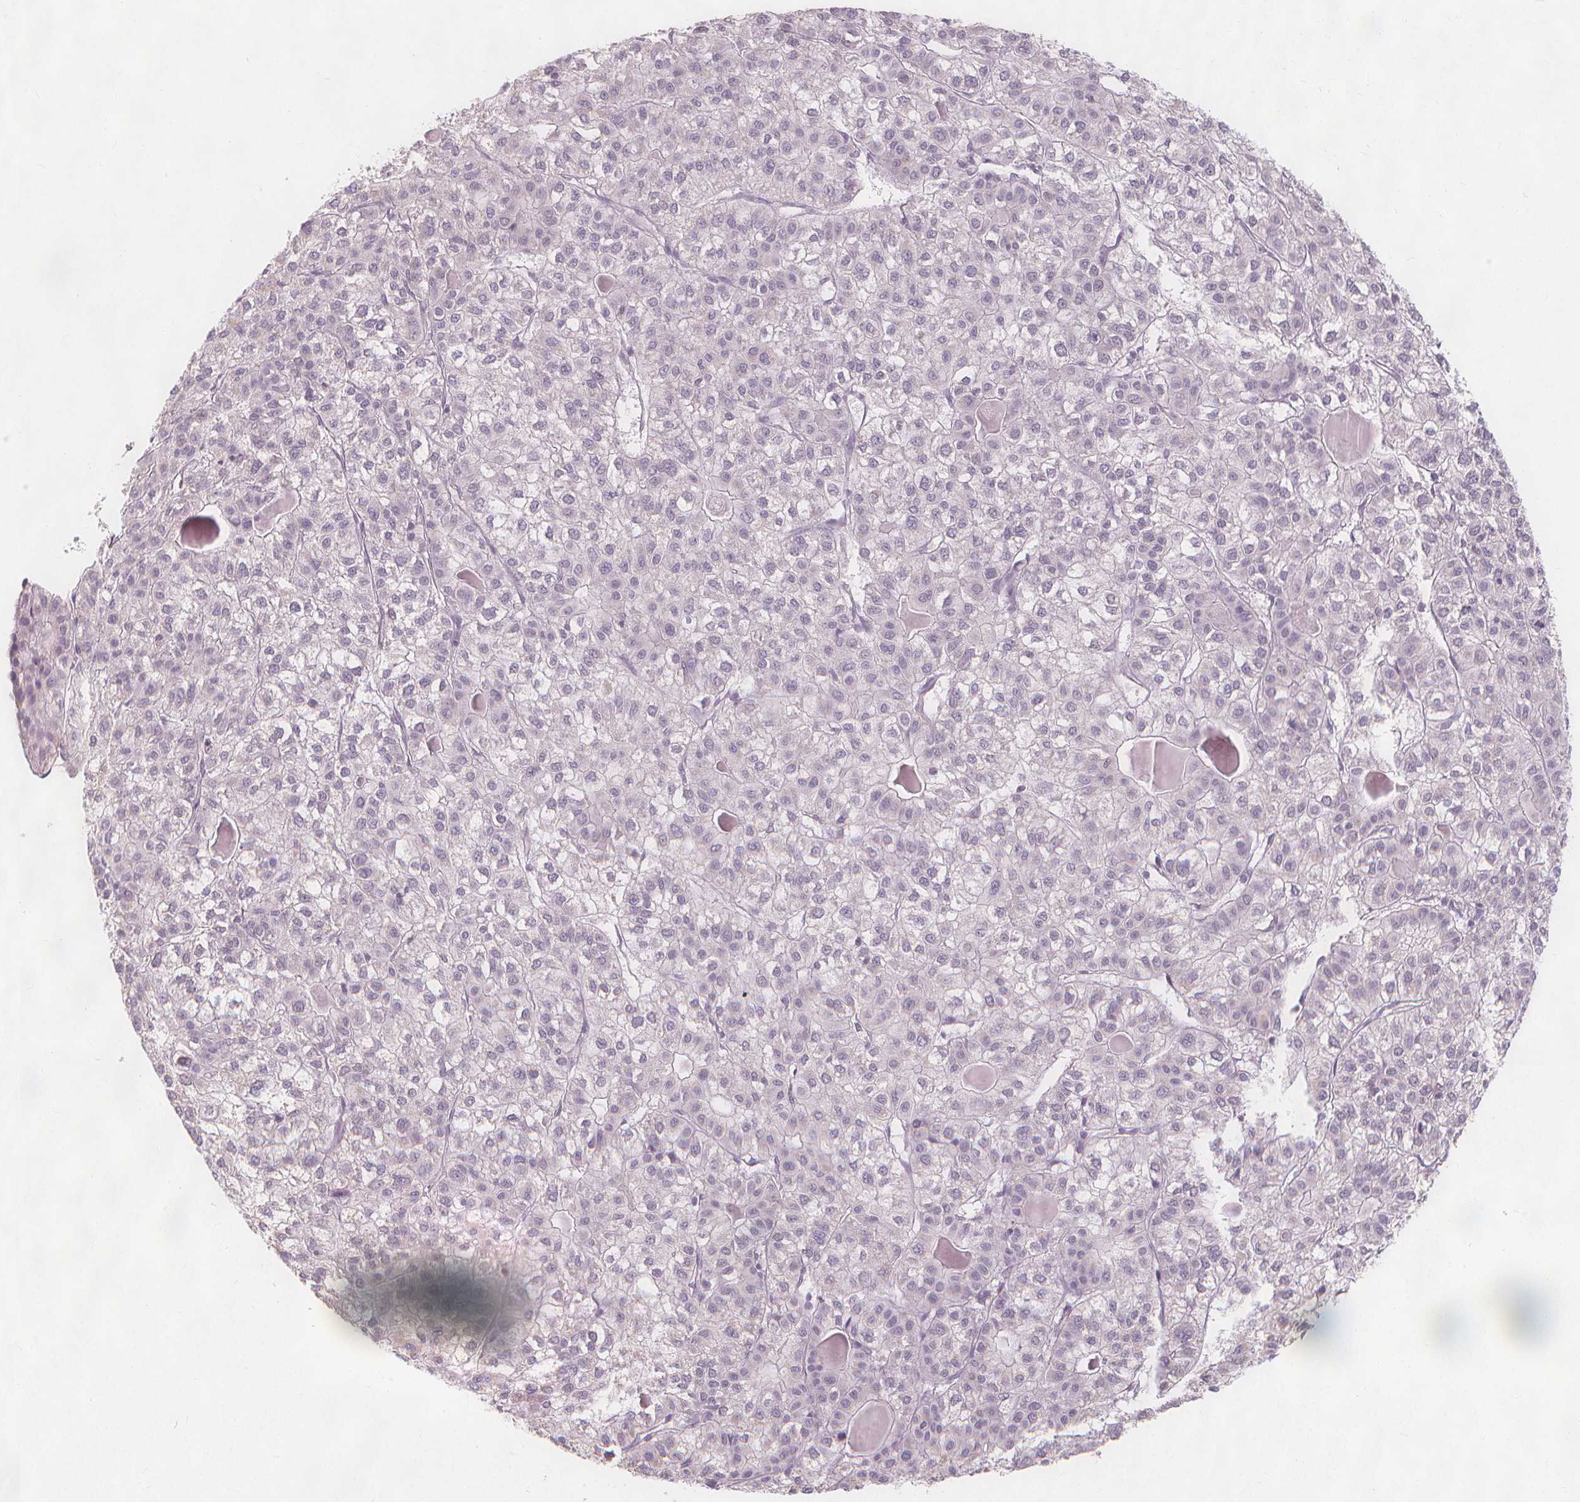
{"staining": {"intensity": "negative", "quantity": "none", "location": "none"}, "tissue": "liver cancer", "cell_type": "Tumor cells", "image_type": "cancer", "snomed": [{"axis": "morphology", "description": "Carcinoma, Hepatocellular, NOS"}, {"axis": "topography", "description": "Liver"}], "caption": "Immunohistochemistry (IHC) histopathology image of hepatocellular carcinoma (liver) stained for a protein (brown), which demonstrates no positivity in tumor cells.", "gene": "TIPIN", "patient": {"sex": "female", "age": 43}}